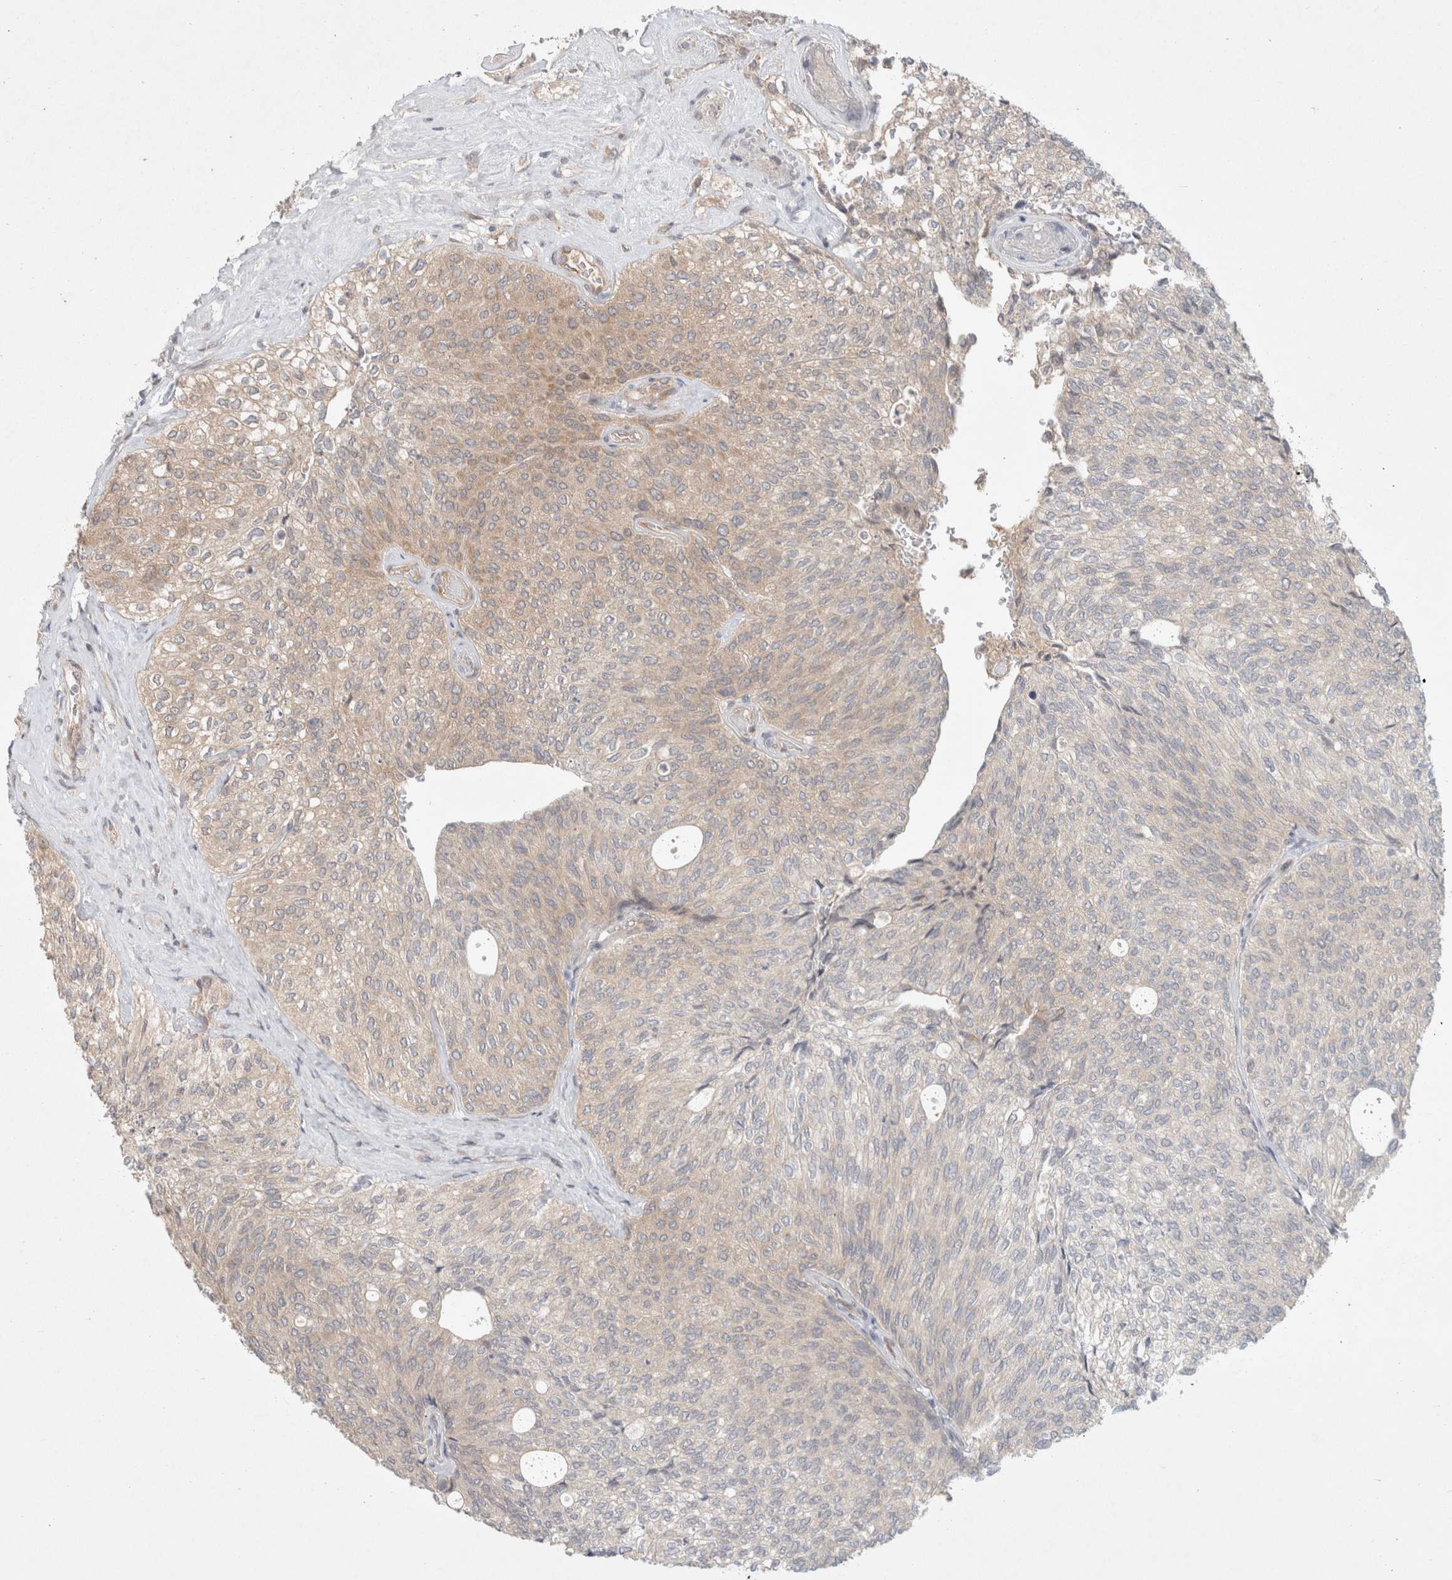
{"staining": {"intensity": "weak", "quantity": "<25%", "location": "cytoplasmic/membranous"}, "tissue": "urothelial cancer", "cell_type": "Tumor cells", "image_type": "cancer", "snomed": [{"axis": "morphology", "description": "Urothelial carcinoma, Low grade"}, {"axis": "topography", "description": "Urinary bladder"}], "caption": "High power microscopy image of an IHC image of urothelial cancer, revealing no significant positivity in tumor cells.", "gene": "RASAL2", "patient": {"sex": "female", "age": 79}}